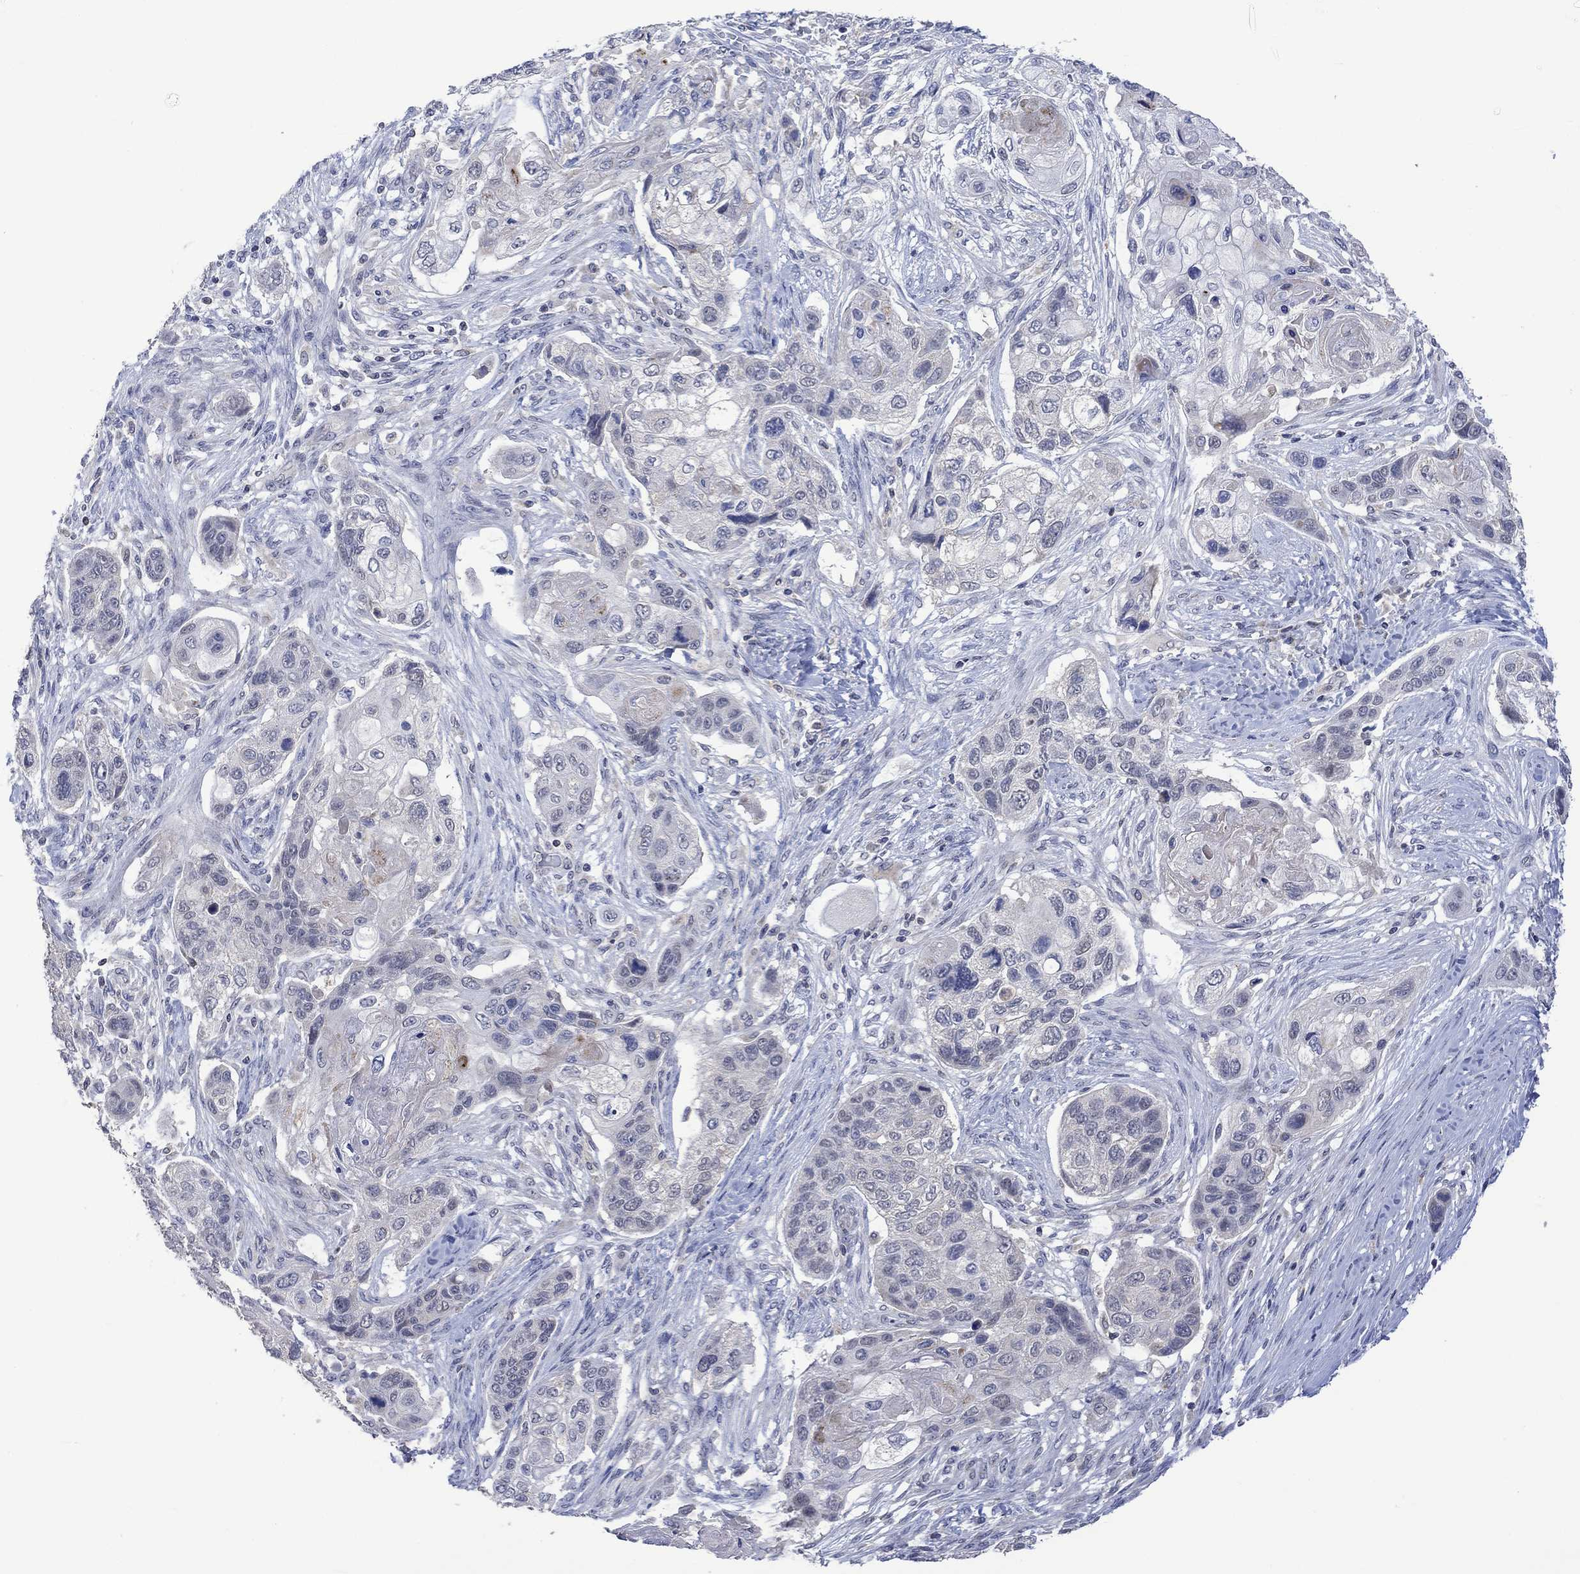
{"staining": {"intensity": "negative", "quantity": "none", "location": "none"}, "tissue": "lung cancer", "cell_type": "Tumor cells", "image_type": "cancer", "snomed": [{"axis": "morphology", "description": "Normal tissue, NOS"}, {"axis": "morphology", "description": "Squamous cell carcinoma, NOS"}, {"axis": "topography", "description": "Bronchus"}, {"axis": "topography", "description": "Lung"}], "caption": "This is a histopathology image of immunohistochemistry (IHC) staining of lung cancer (squamous cell carcinoma), which shows no expression in tumor cells. (DAB (3,3'-diaminobenzidine) immunohistochemistry, high magnification).", "gene": "SLC48A1", "patient": {"sex": "male", "age": 69}}